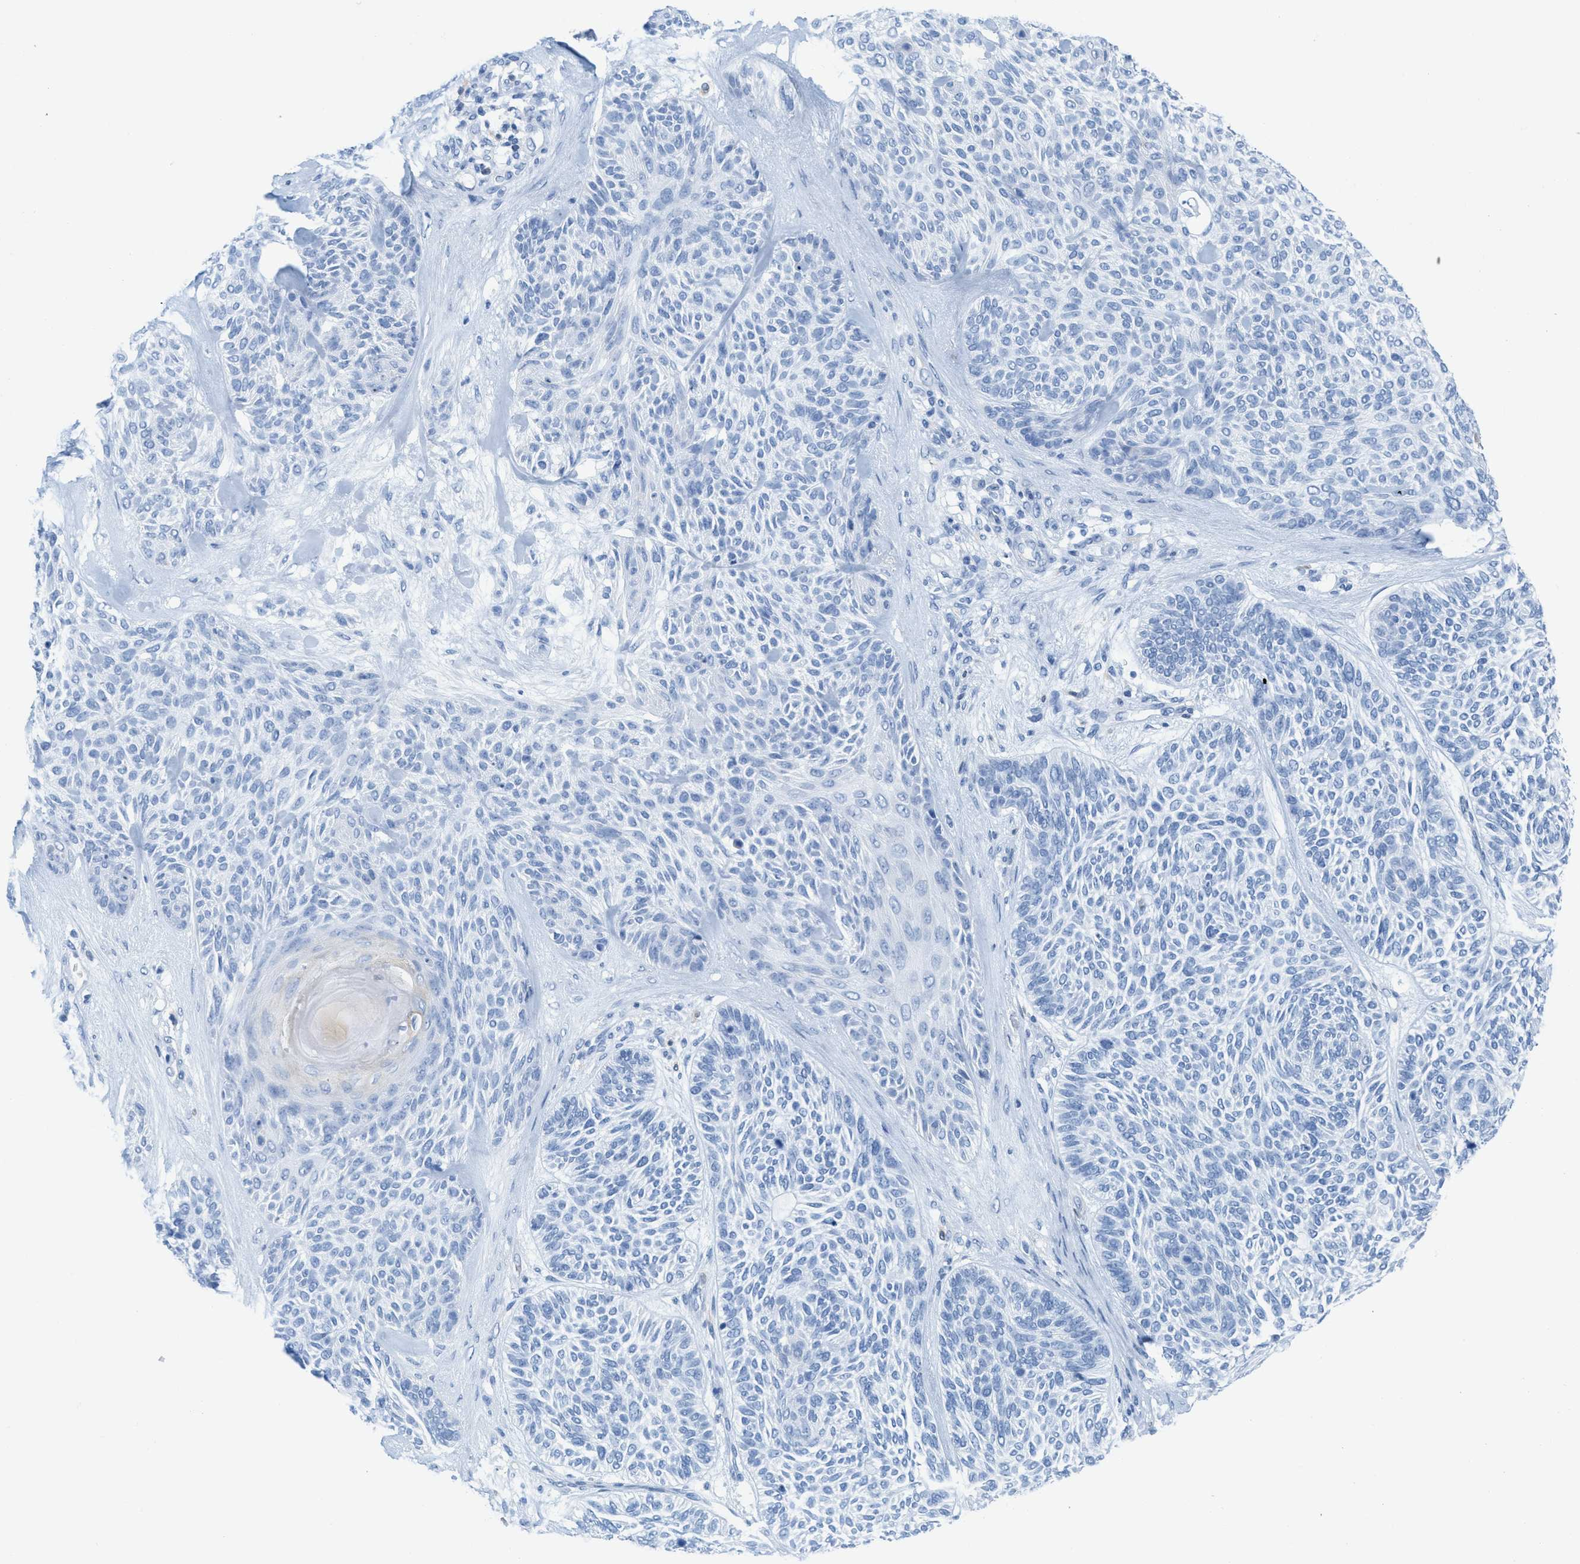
{"staining": {"intensity": "negative", "quantity": "none", "location": "none"}, "tissue": "skin cancer", "cell_type": "Tumor cells", "image_type": "cancer", "snomed": [{"axis": "morphology", "description": "Basal cell carcinoma"}, {"axis": "topography", "description": "Skin"}], "caption": "This is an immunohistochemistry (IHC) micrograph of human basal cell carcinoma (skin). There is no staining in tumor cells.", "gene": "ASGR1", "patient": {"sex": "male", "age": 55}}